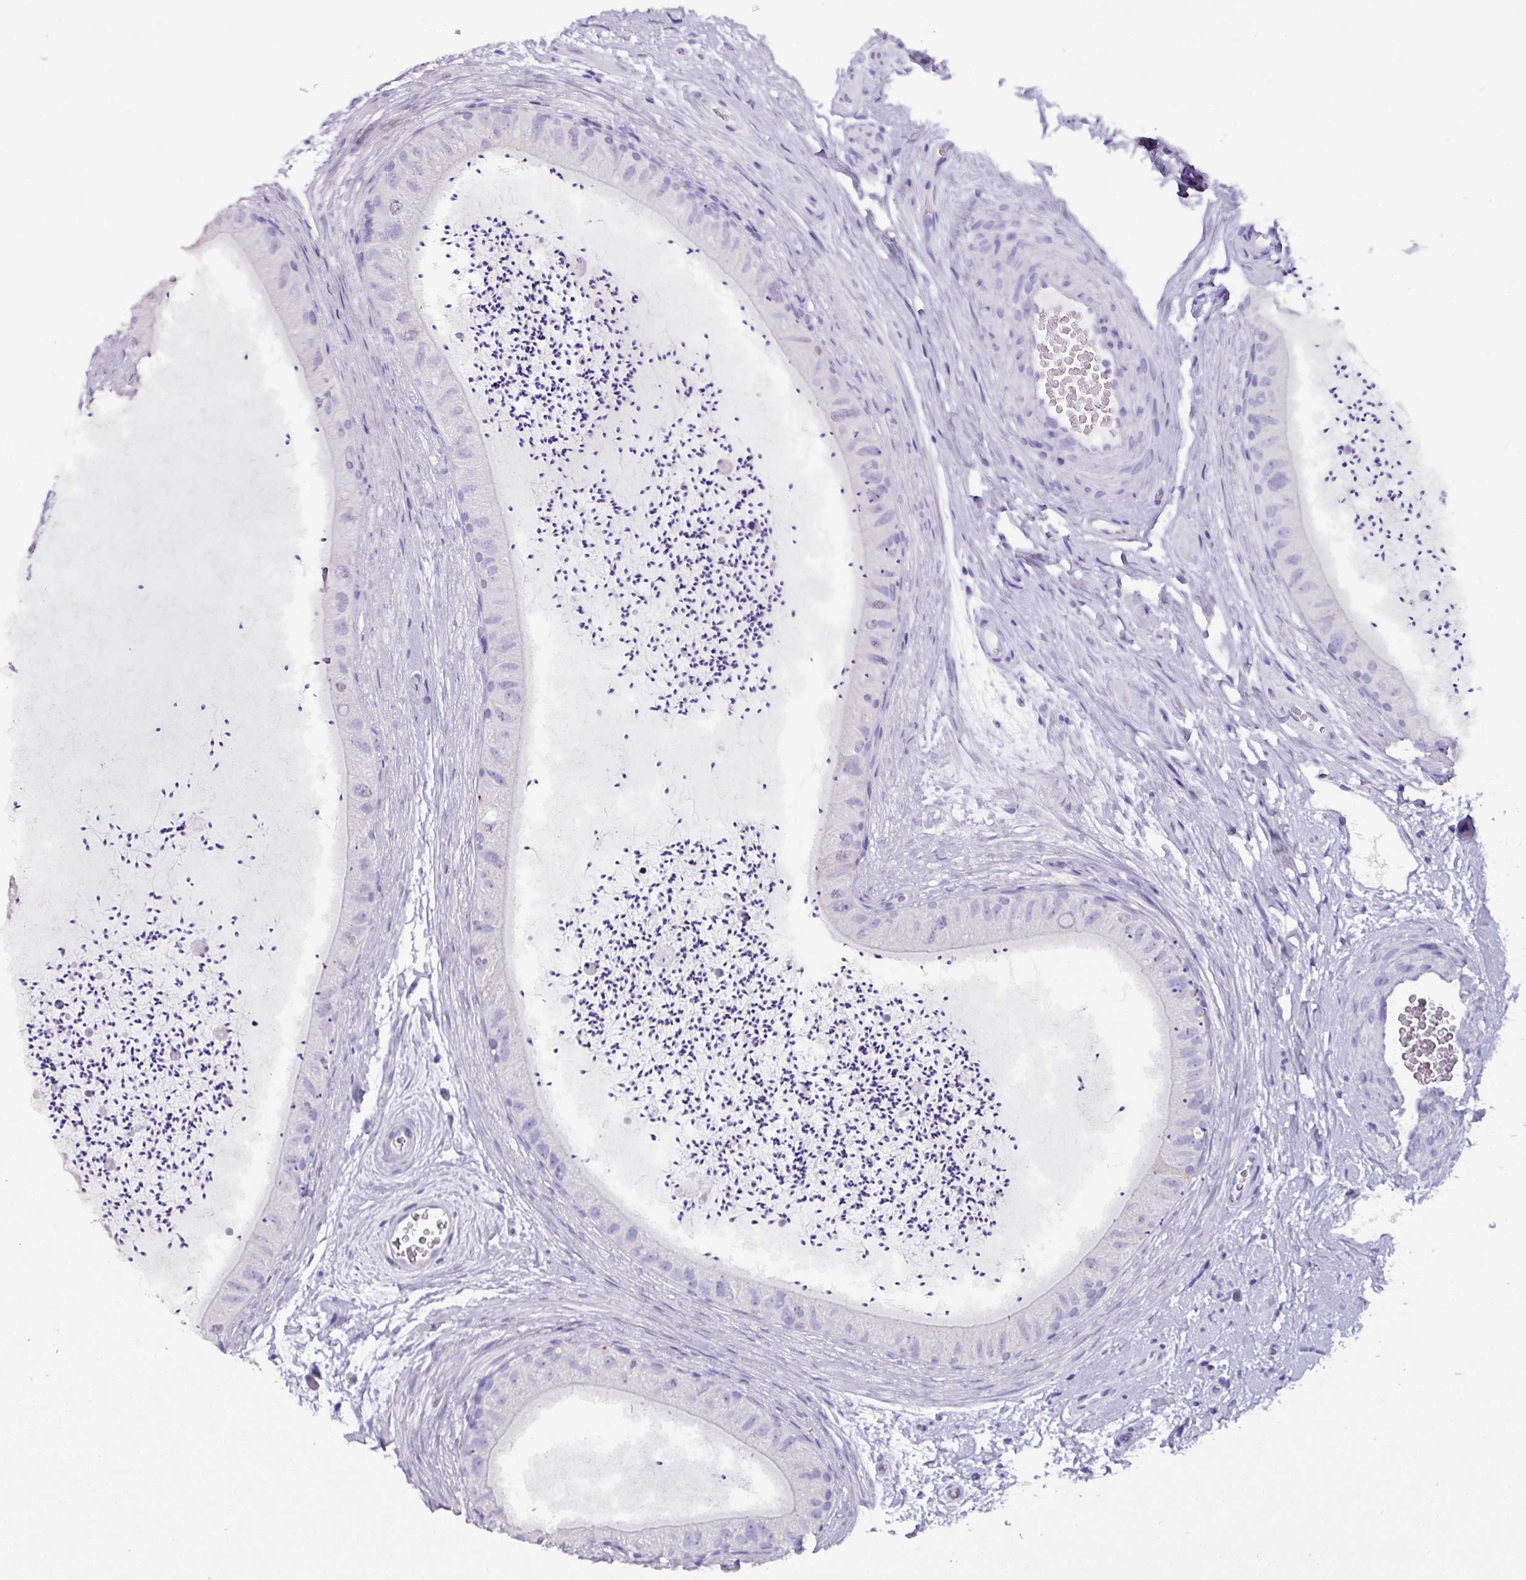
{"staining": {"intensity": "negative", "quantity": "none", "location": "none"}, "tissue": "epididymis", "cell_type": "Glandular cells", "image_type": "normal", "snomed": [{"axis": "morphology", "description": "Normal tissue, NOS"}, {"axis": "topography", "description": "Epididymis"}], "caption": "Protein analysis of normal epididymis shows no significant expression in glandular cells. Nuclei are stained in blue.", "gene": "NAPSA", "patient": {"sex": "male", "age": 50}}